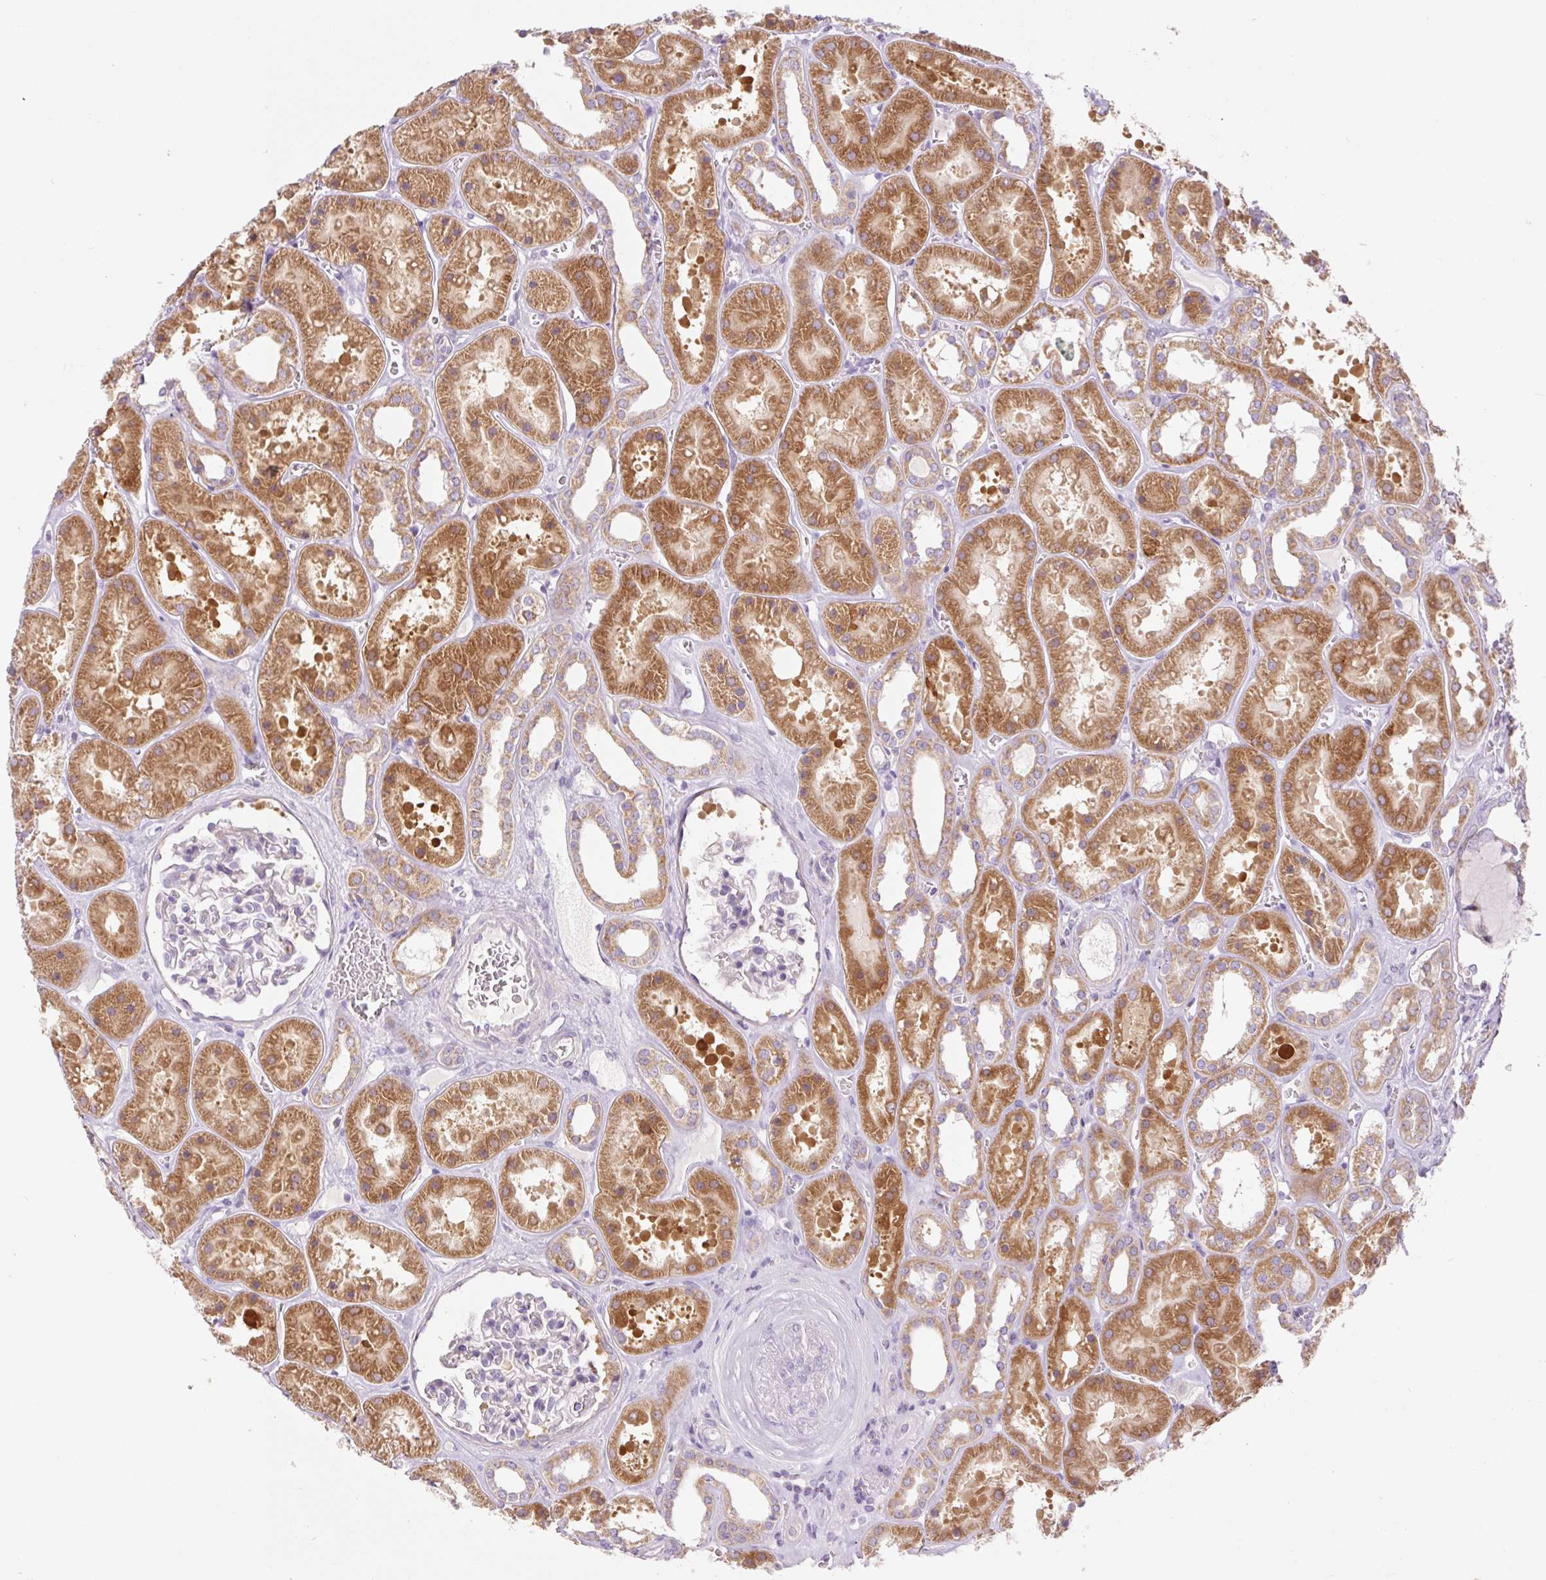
{"staining": {"intensity": "negative", "quantity": "none", "location": "none"}, "tissue": "kidney", "cell_type": "Cells in glomeruli", "image_type": "normal", "snomed": [{"axis": "morphology", "description": "Normal tissue, NOS"}, {"axis": "topography", "description": "Kidney"}], "caption": "DAB (3,3'-diaminobenzidine) immunohistochemical staining of normal kidney demonstrates no significant staining in cells in glomeruli. (Stains: DAB immunohistochemistry with hematoxylin counter stain, Microscopy: brightfield microscopy at high magnification).", "gene": "FOCAD", "patient": {"sex": "female", "age": 41}}